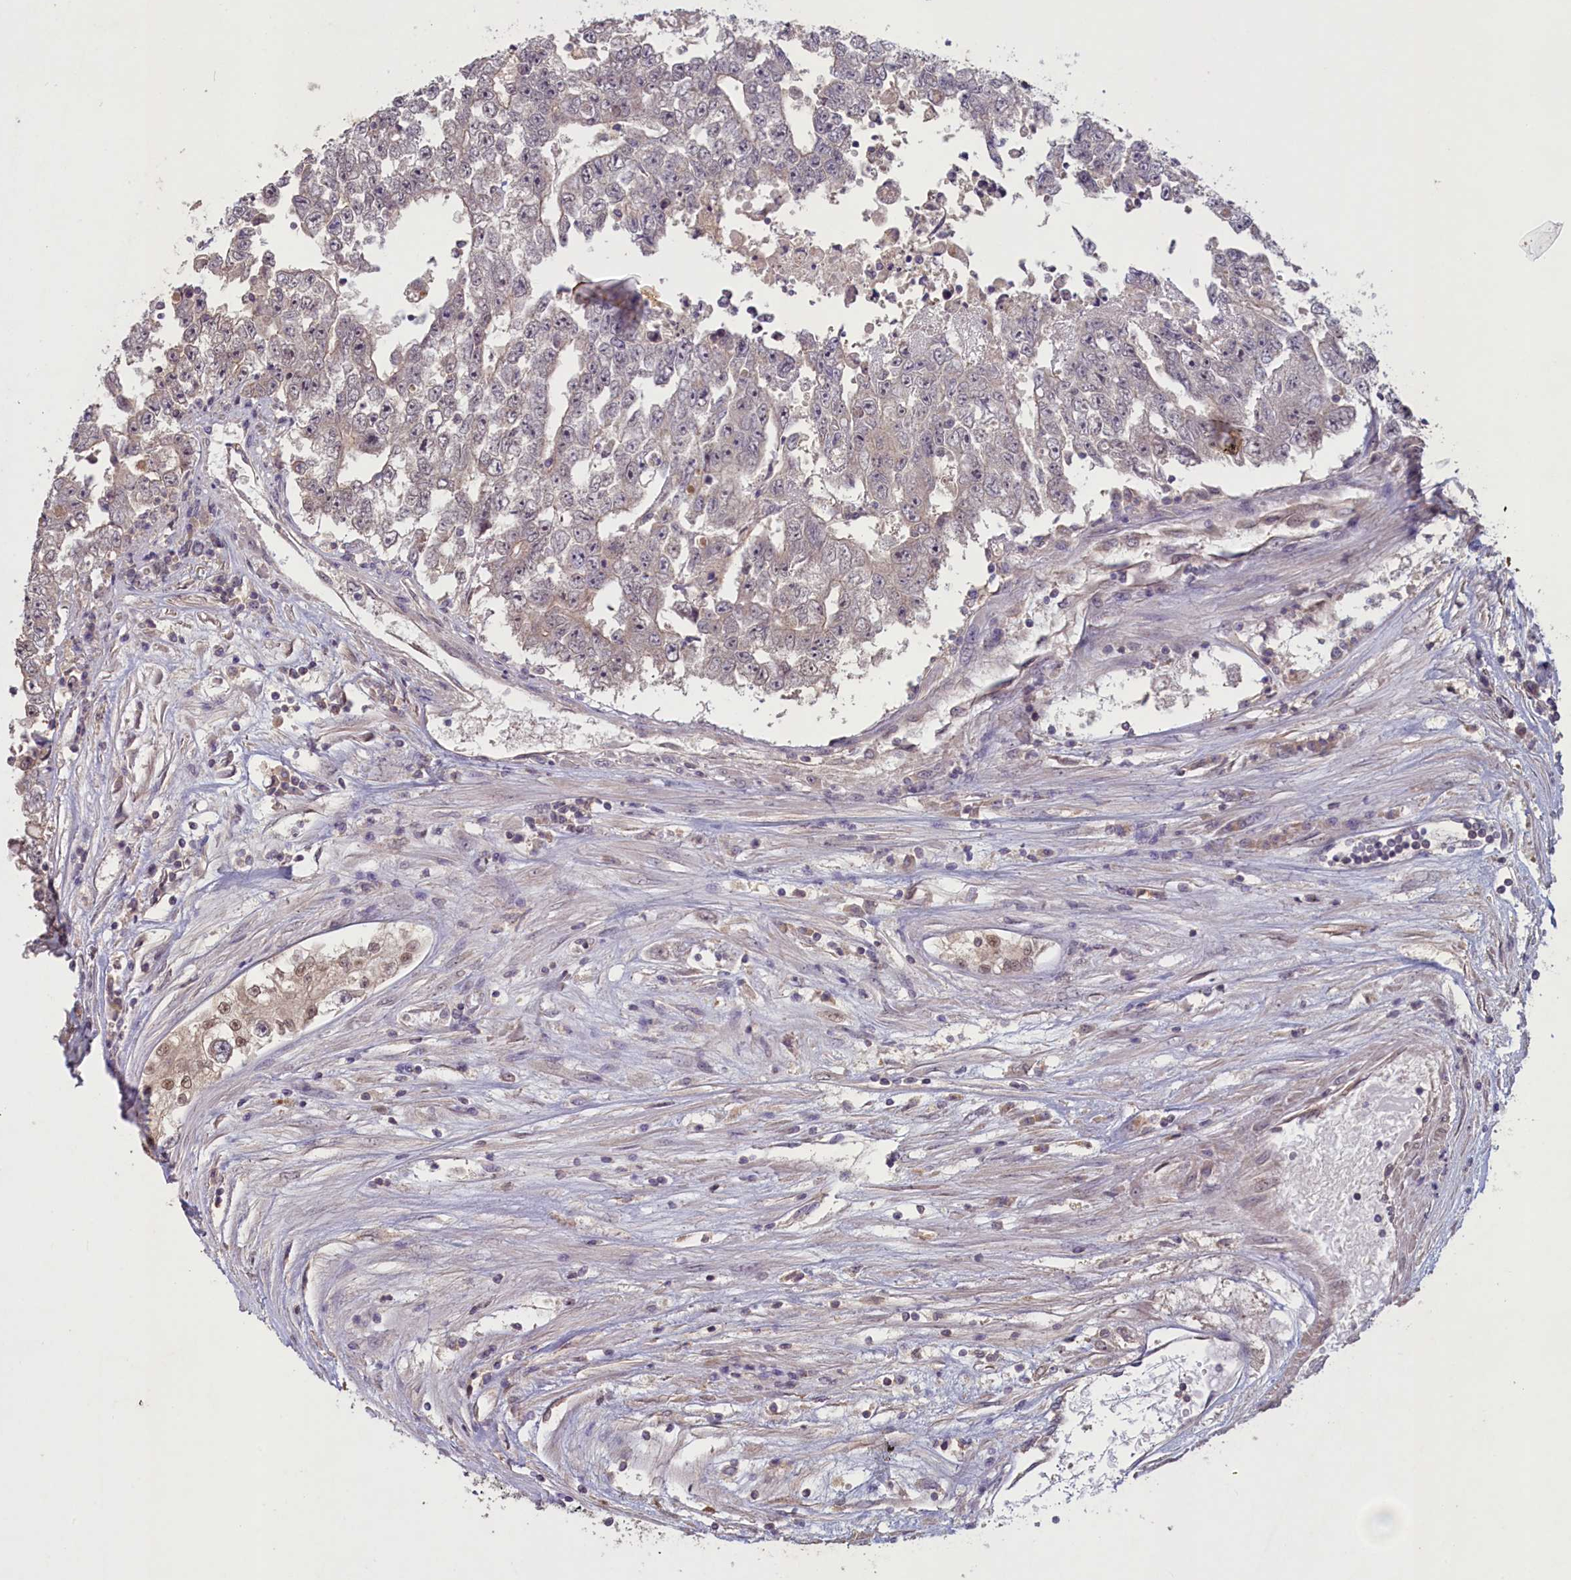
{"staining": {"intensity": "negative", "quantity": "none", "location": "none"}, "tissue": "testis cancer", "cell_type": "Tumor cells", "image_type": "cancer", "snomed": [{"axis": "morphology", "description": "Carcinoma, Embryonal, NOS"}, {"axis": "topography", "description": "Testis"}], "caption": "An immunohistochemistry micrograph of testis cancer is shown. There is no staining in tumor cells of testis cancer.", "gene": "ATF7IP2", "patient": {"sex": "male", "age": 25}}